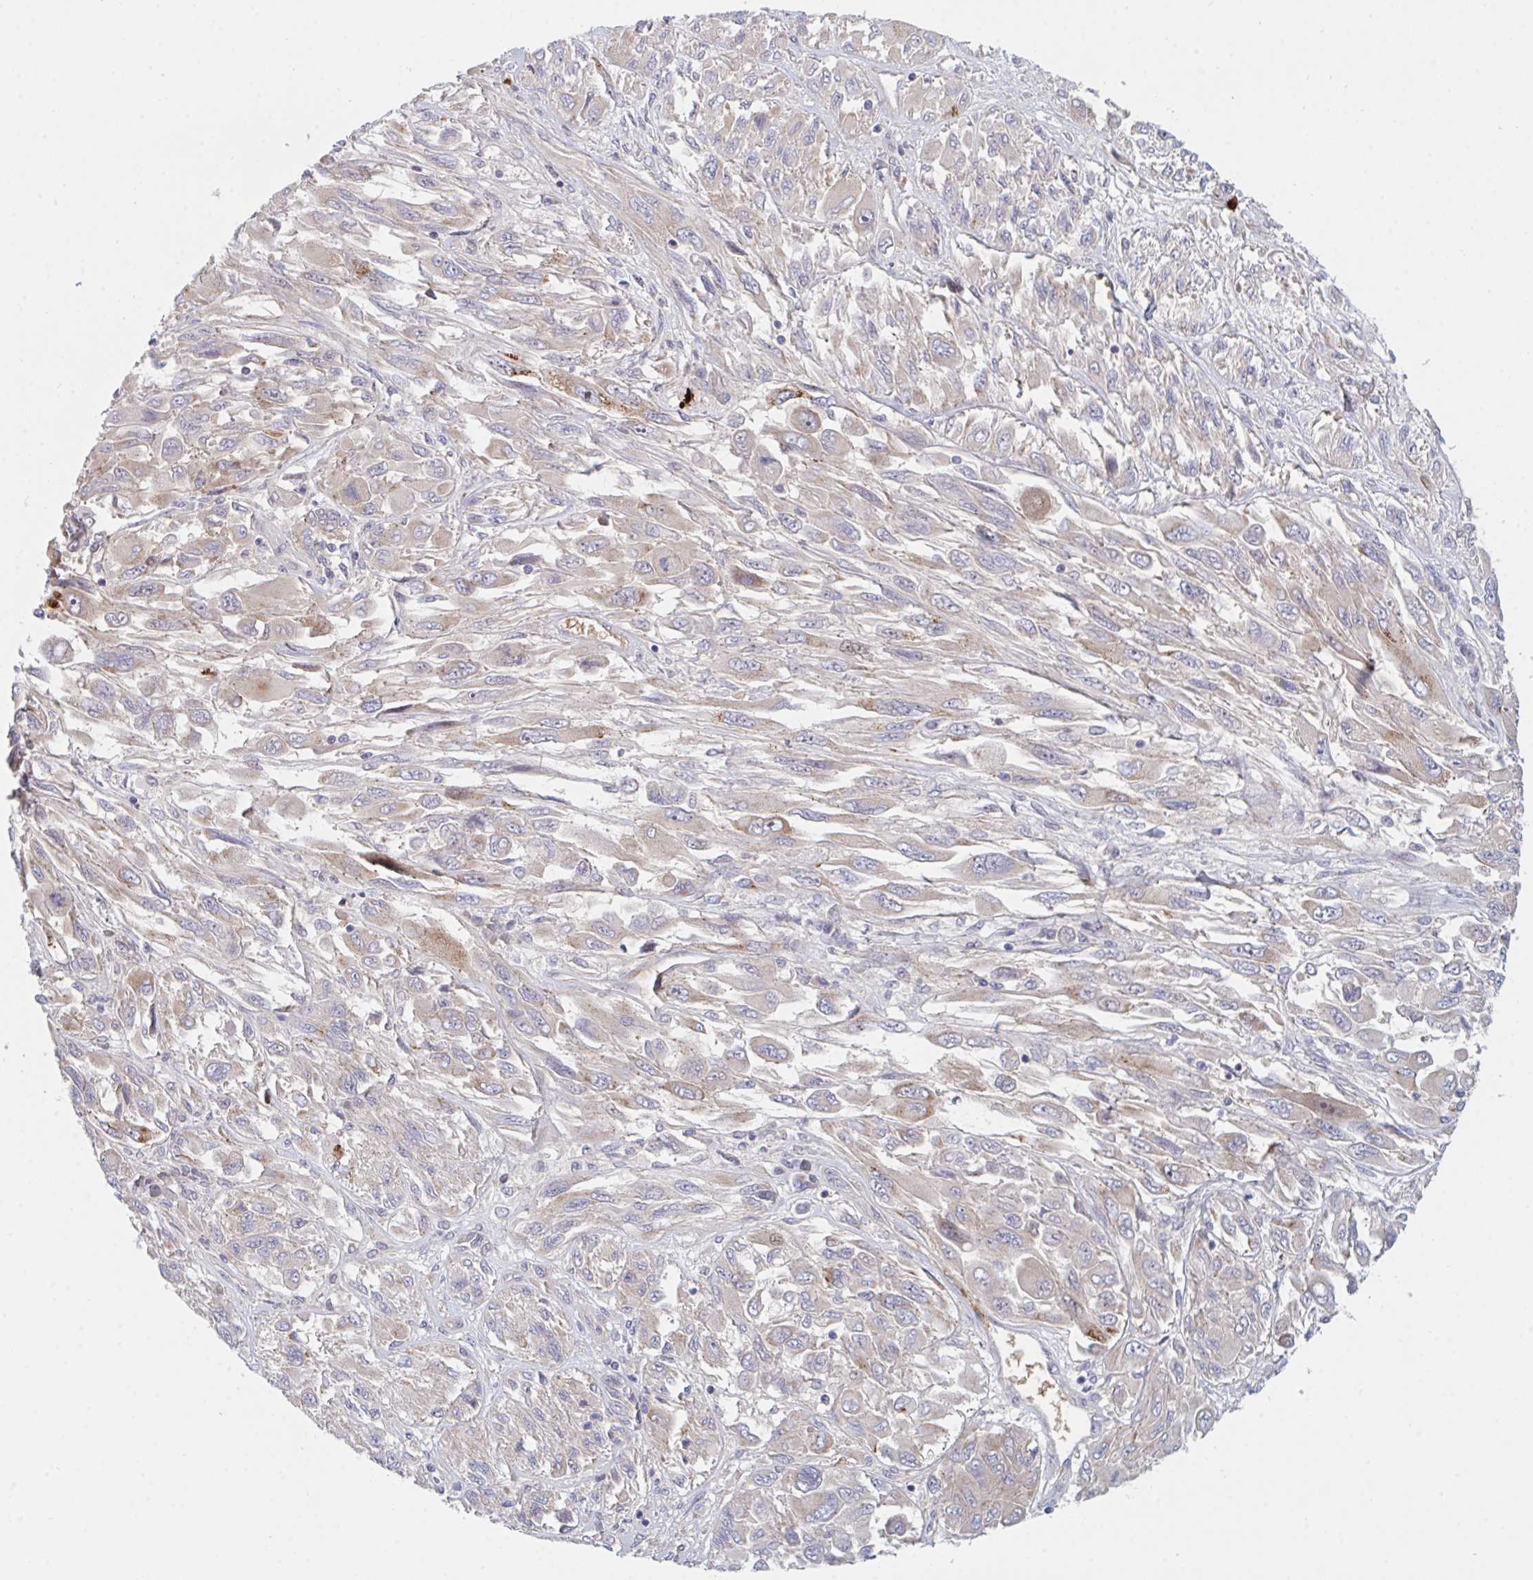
{"staining": {"intensity": "weak", "quantity": "<25%", "location": "cytoplasmic/membranous"}, "tissue": "melanoma", "cell_type": "Tumor cells", "image_type": "cancer", "snomed": [{"axis": "morphology", "description": "Malignant melanoma, NOS"}, {"axis": "topography", "description": "Skin"}], "caption": "Immunohistochemistry micrograph of human malignant melanoma stained for a protein (brown), which demonstrates no positivity in tumor cells. Brightfield microscopy of immunohistochemistry stained with DAB (3,3'-diaminobenzidine) (brown) and hematoxylin (blue), captured at high magnification.", "gene": "TNFSF4", "patient": {"sex": "female", "age": 91}}